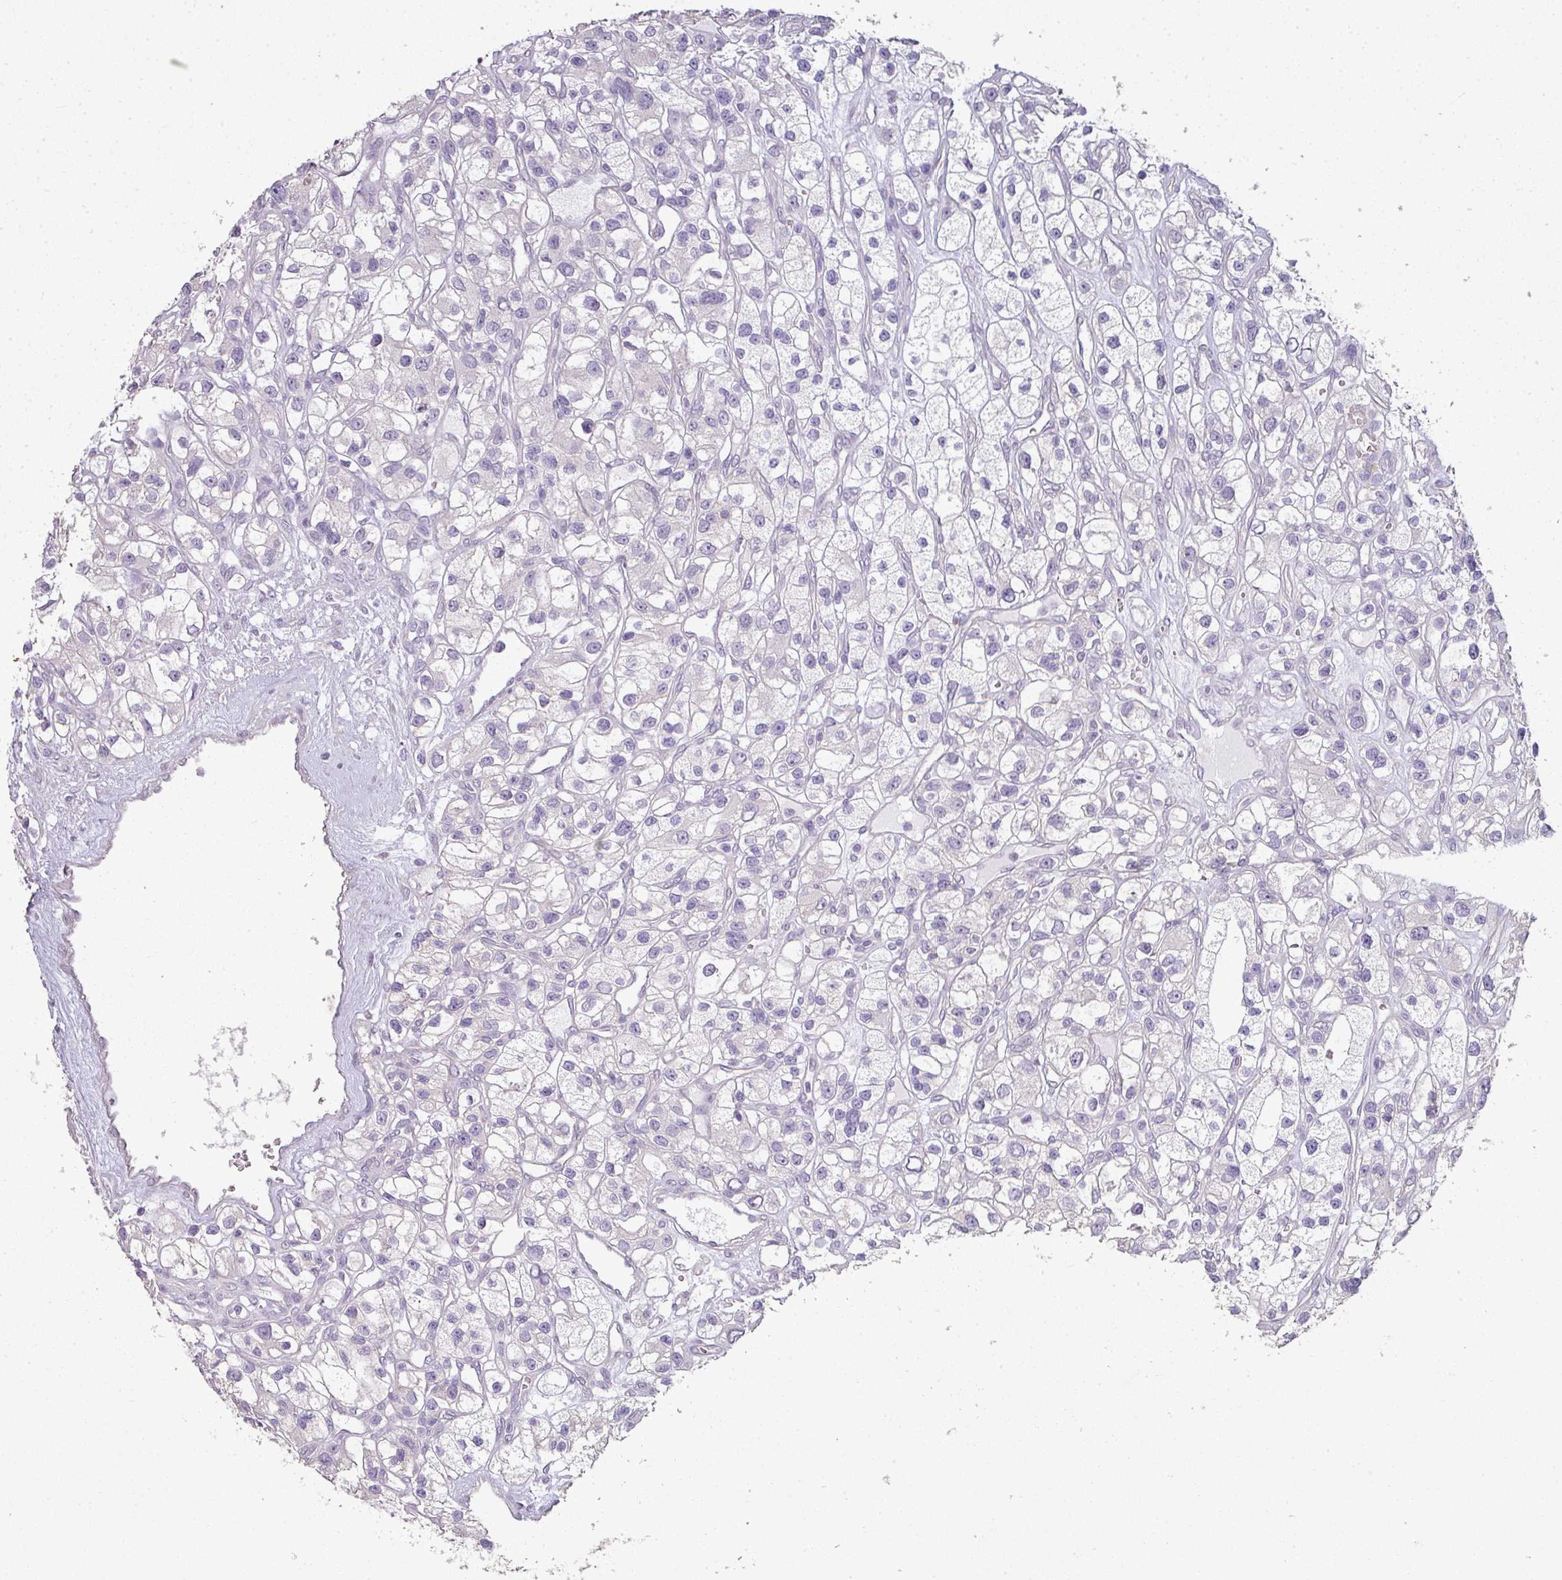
{"staining": {"intensity": "negative", "quantity": "none", "location": "none"}, "tissue": "renal cancer", "cell_type": "Tumor cells", "image_type": "cancer", "snomed": [{"axis": "morphology", "description": "Adenocarcinoma, NOS"}, {"axis": "topography", "description": "Kidney"}], "caption": "Immunohistochemistry (IHC) of renal adenocarcinoma demonstrates no expression in tumor cells.", "gene": "LY9", "patient": {"sex": "female", "age": 57}}